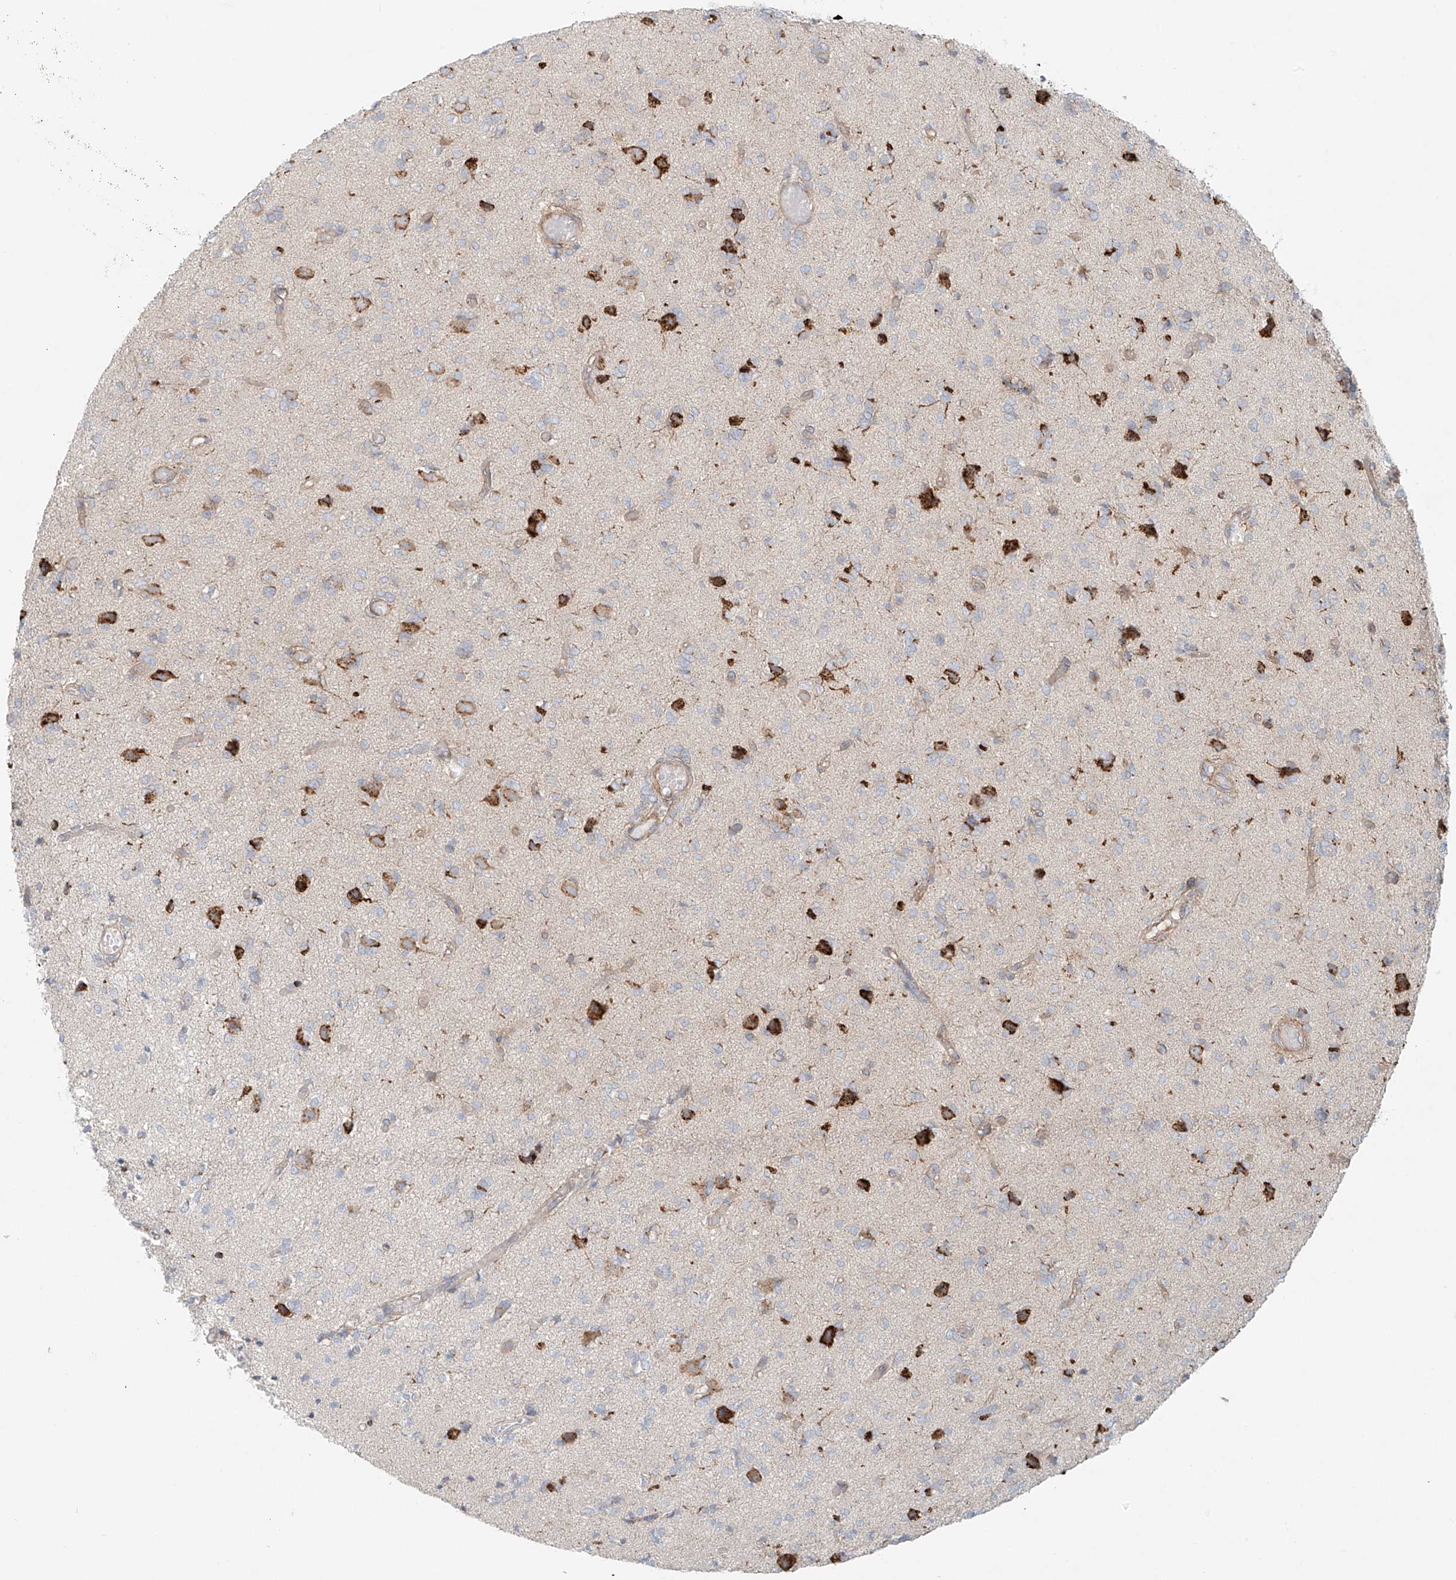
{"staining": {"intensity": "negative", "quantity": "none", "location": "none"}, "tissue": "glioma", "cell_type": "Tumor cells", "image_type": "cancer", "snomed": [{"axis": "morphology", "description": "Glioma, malignant, High grade"}, {"axis": "topography", "description": "Brain"}], "caption": "Immunohistochemical staining of human malignant glioma (high-grade) shows no significant expression in tumor cells.", "gene": "EIPR1", "patient": {"sex": "female", "age": 59}}